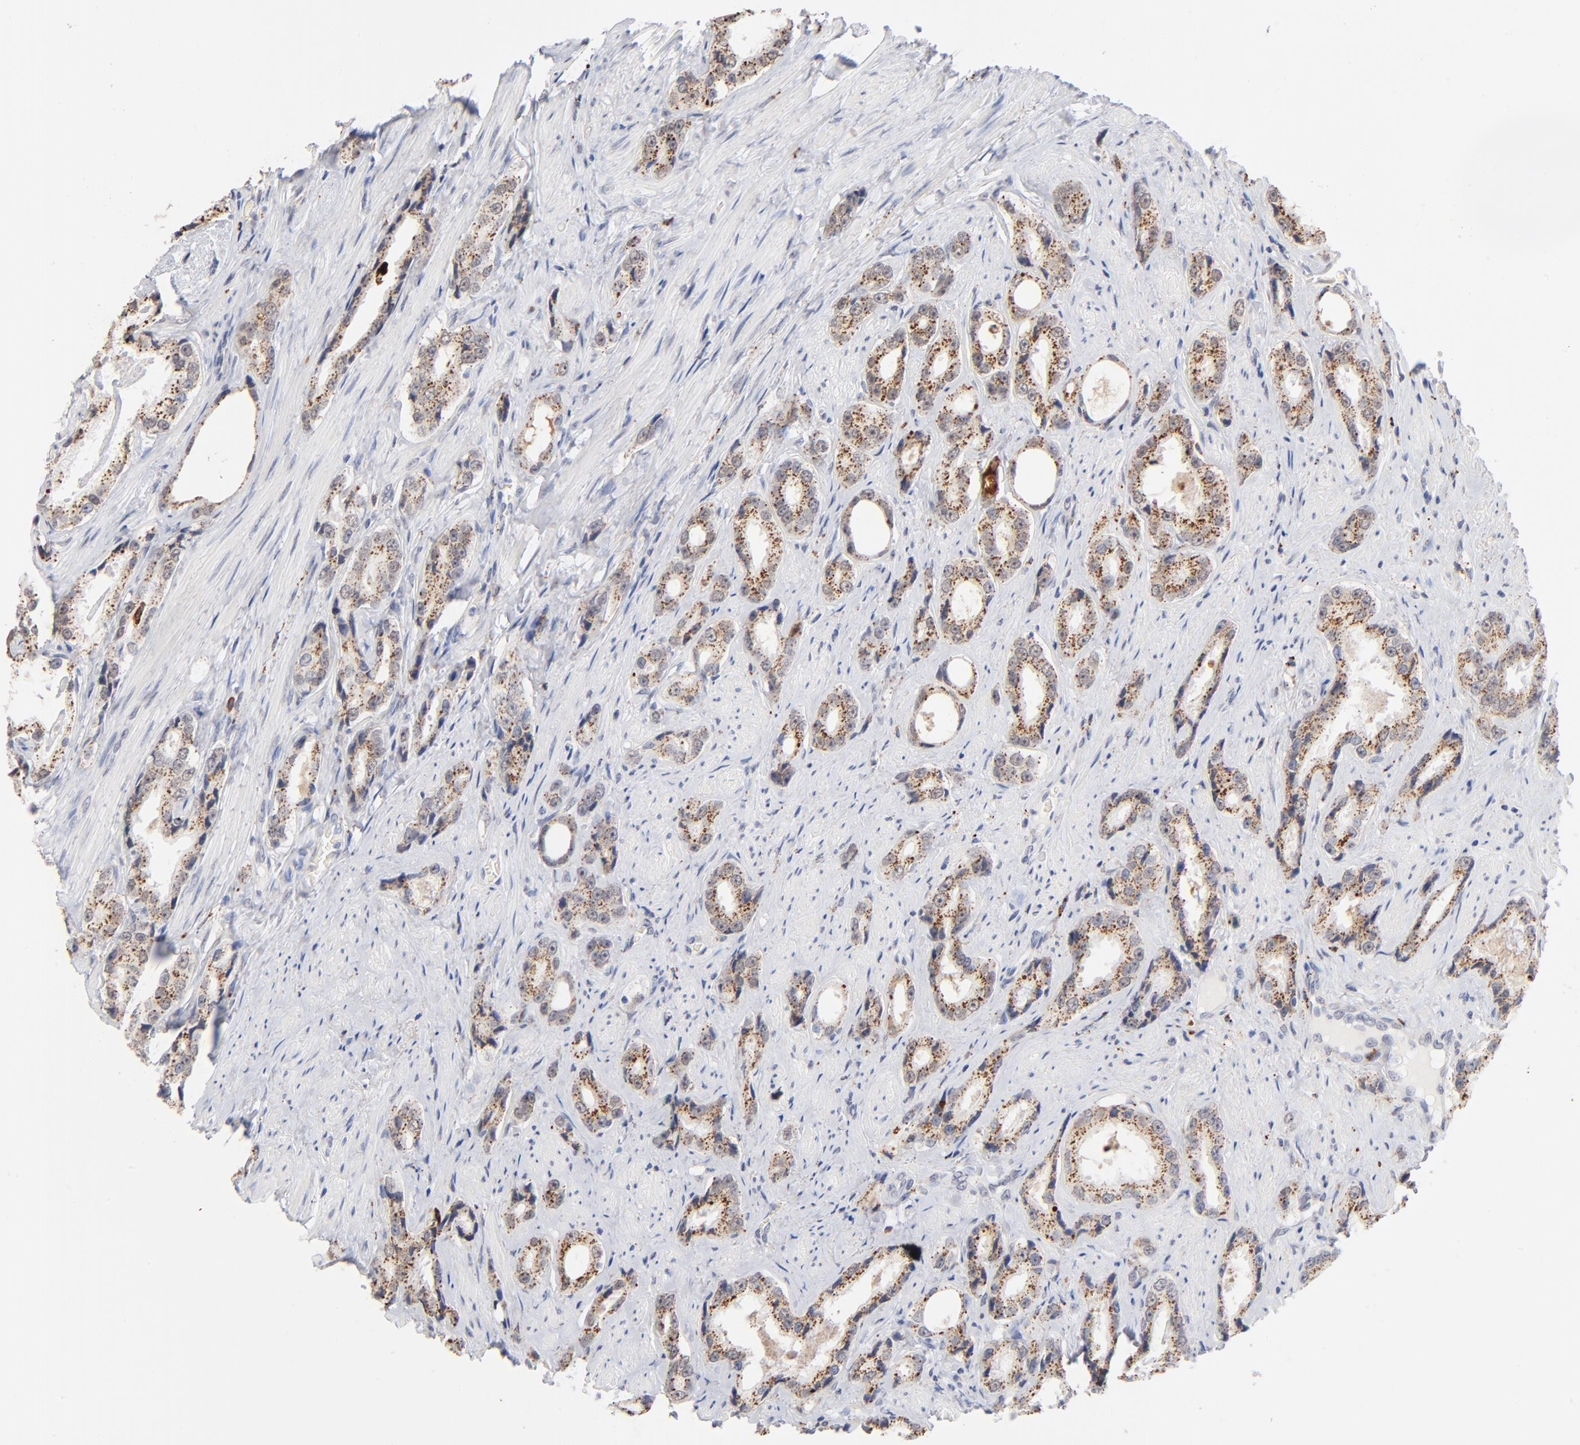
{"staining": {"intensity": "strong", "quantity": ">75%", "location": "cytoplasmic/membranous"}, "tissue": "prostate cancer", "cell_type": "Tumor cells", "image_type": "cancer", "snomed": [{"axis": "morphology", "description": "Adenocarcinoma, Medium grade"}, {"axis": "topography", "description": "Prostate"}], "caption": "An immunohistochemistry photomicrograph of tumor tissue is shown. Protein staining in brown labels strong cytoplasmic/membranous positivity in adenocarcinoma (medium-grade) (prostate) within tumor cells.", "gene": "LTBP2", "patient": {"sex": "male", "age": 60}}